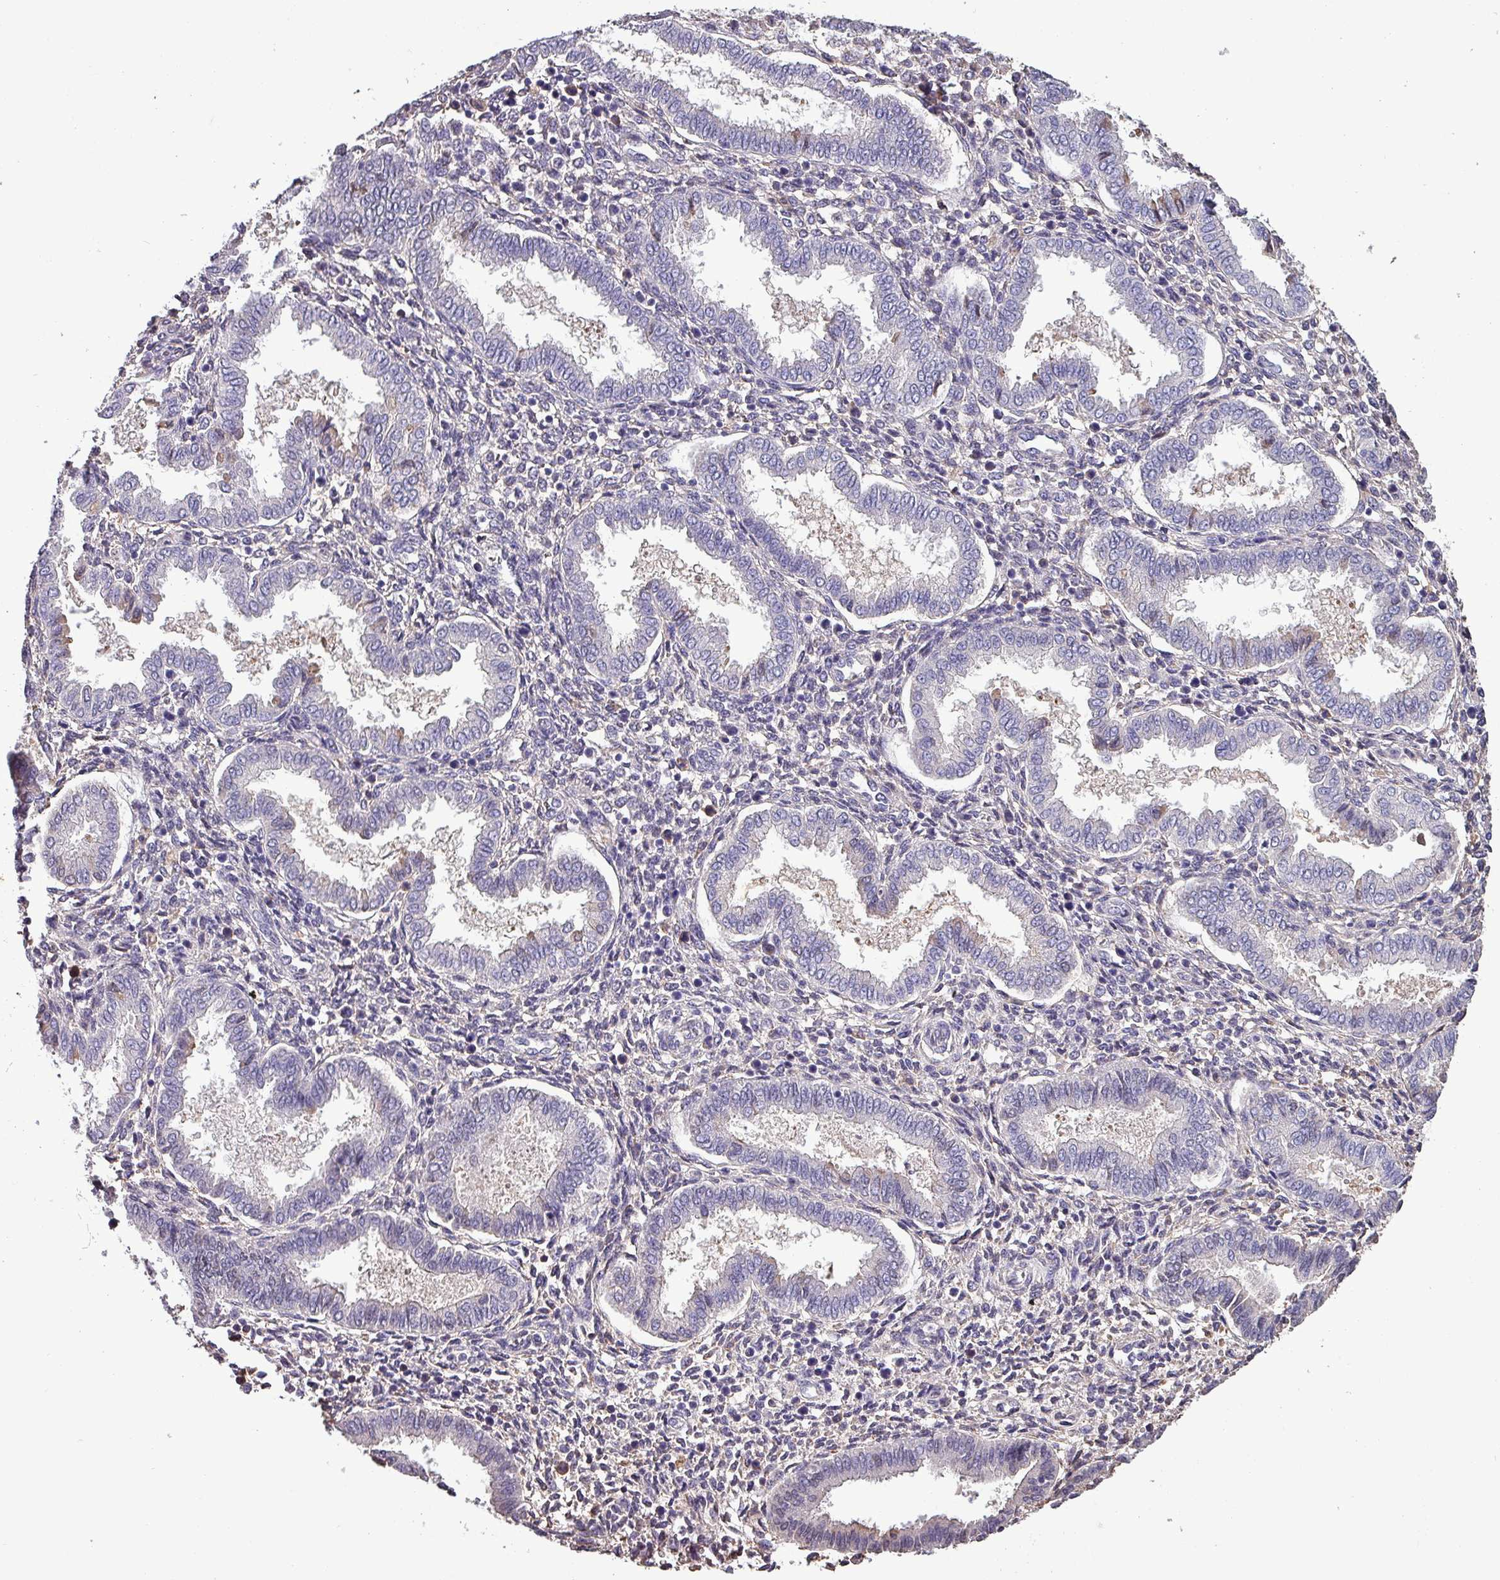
{"staining": {"intensity": "negative", "quantity": "none", "location": "none"}, "tissue": "endometrium", "cell_type": "Cells in endometrial stroma", "image_type": "normal", "snomed": [{"axis": "morphology", "description": "Normal tissue, NOS"}, {"axis": "topography", "description": "Endometrium"}], "caption": "Immunohistochemistry of normal endometrium demonstrates no positivity in cells in endometrial stroma. (Brightfield microscopy of DAB (3,3'-diaminobenzidine) immunohistochemistry (IHC) at high magnification).", "gene": "HTRA4", "patient": {"sex": "female", "age": 24}}